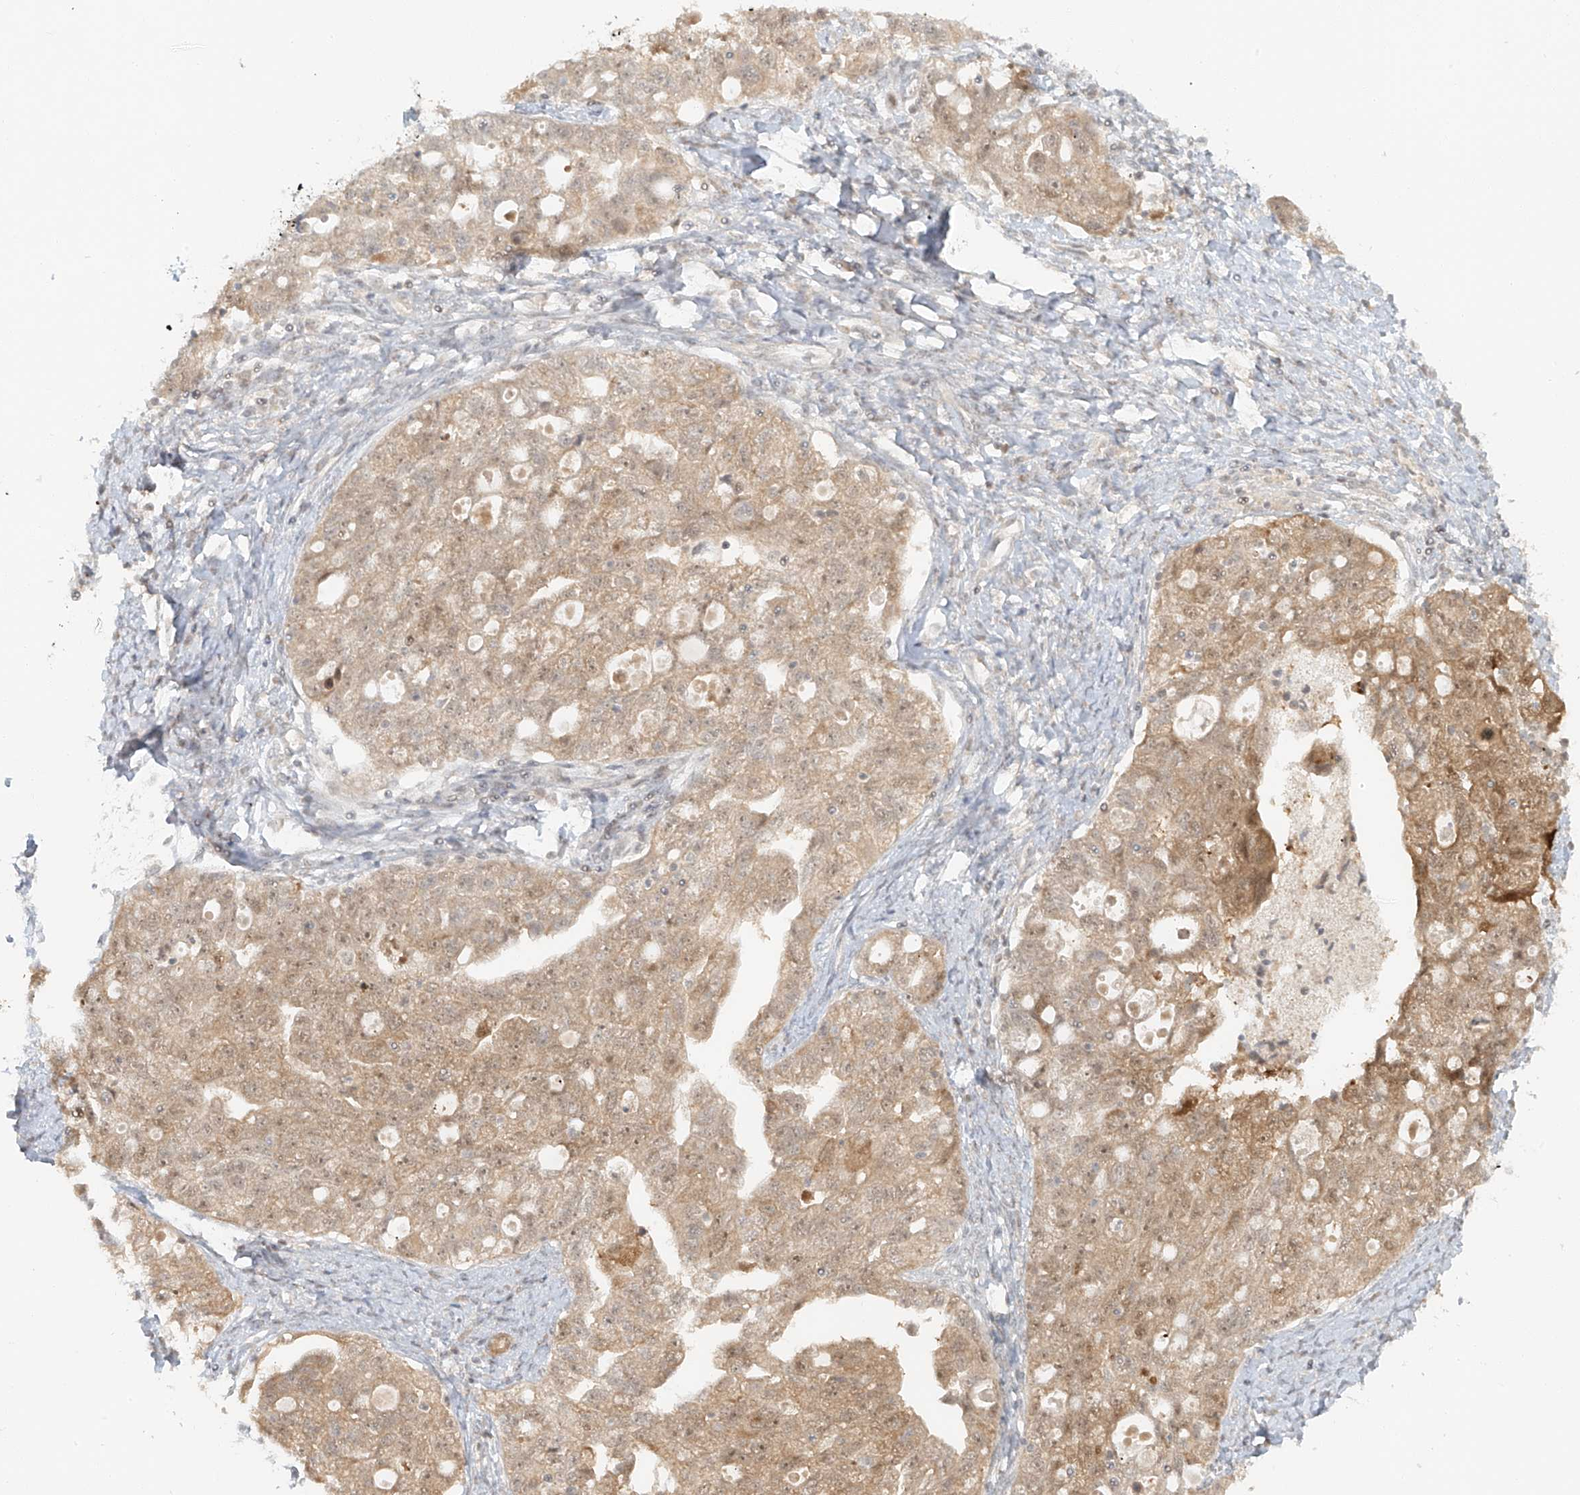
{"staining": {"intensity": "weak", "quantity": ">75%", "location": "cytoplasmic/membranous"}, "tissue": "ovarian cancer", "cell_type": "Tumor cells", "image_type": "cancer", "snomed": [{"axis": "morphology", "description": "Carcinoma, NOS"}, {"axis": "morphology", "description": "Cystadenocarcinoma, serous, NOS"}, {"axis": "topography", "description": "Ovary"}], "caption": "Ovarian serous cystadenocarcinoma stained with immunohistochemistry demonstrates weak cytoplasmic/membranous expression in approximately >75% of tumor cells.", "gene": "MIPEP", "patient": {"sex": "female", "age": 69}}